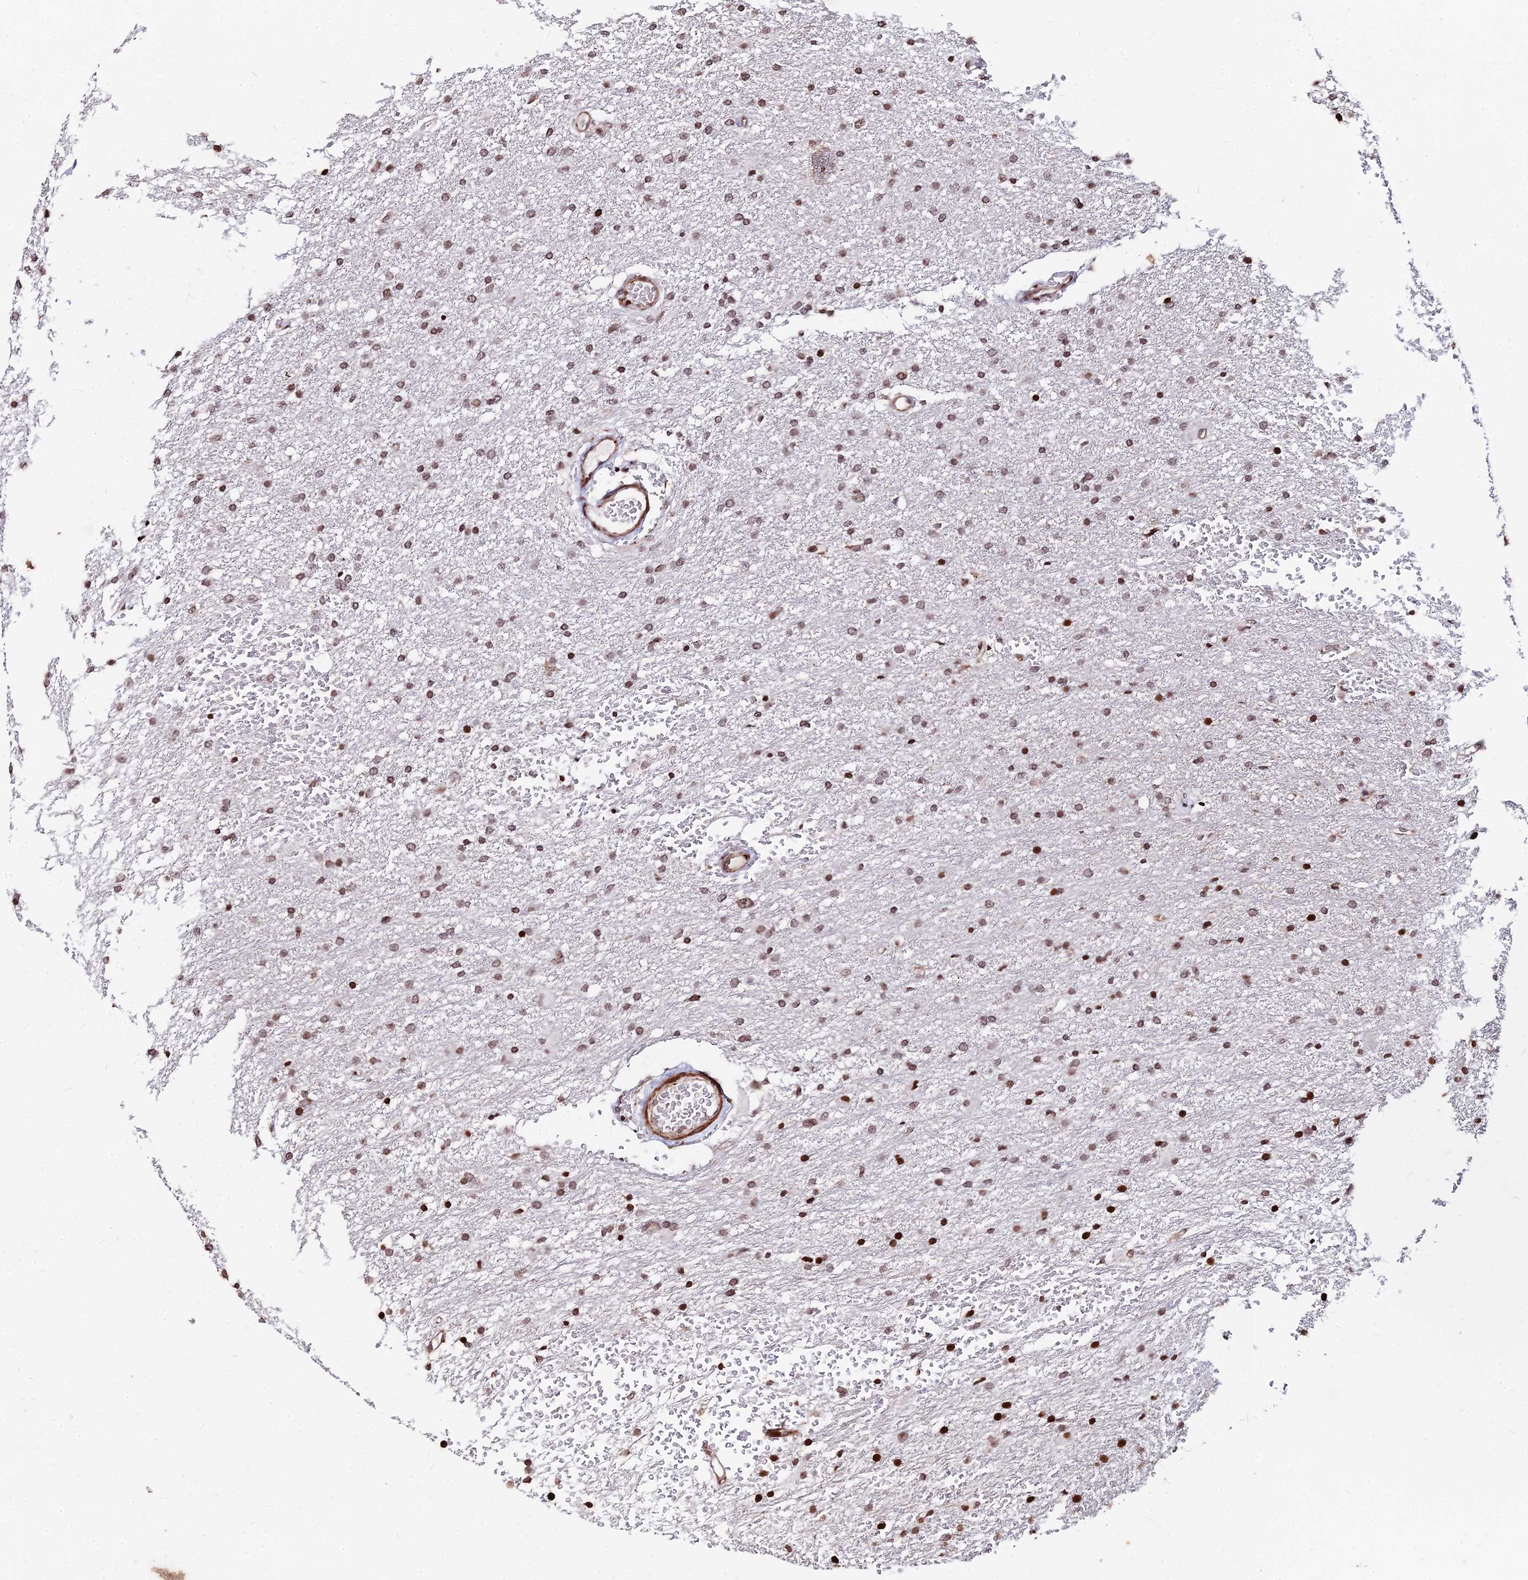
{"staining": {"intensity": "strong", "quantity": "25%-75%", "location": "nuclear"}, "tissue": "glioma", "cell_type": "Tumor cells", "image_type": "cancer", "snomed": [{"axis": "morphology", "description": "Glioma, malignant, High grade"}, {"axis": "topography", "description": "Cerebral cortex"}], "caption": "Approximately 25%-75% of tumor cells in human malignant glioma (high-grade) display strong nuclear protein expression as visualized by brown immunohistochemical staining.", "gene": "NYAP2", "patient": {"sex": "female", "age": 36}}